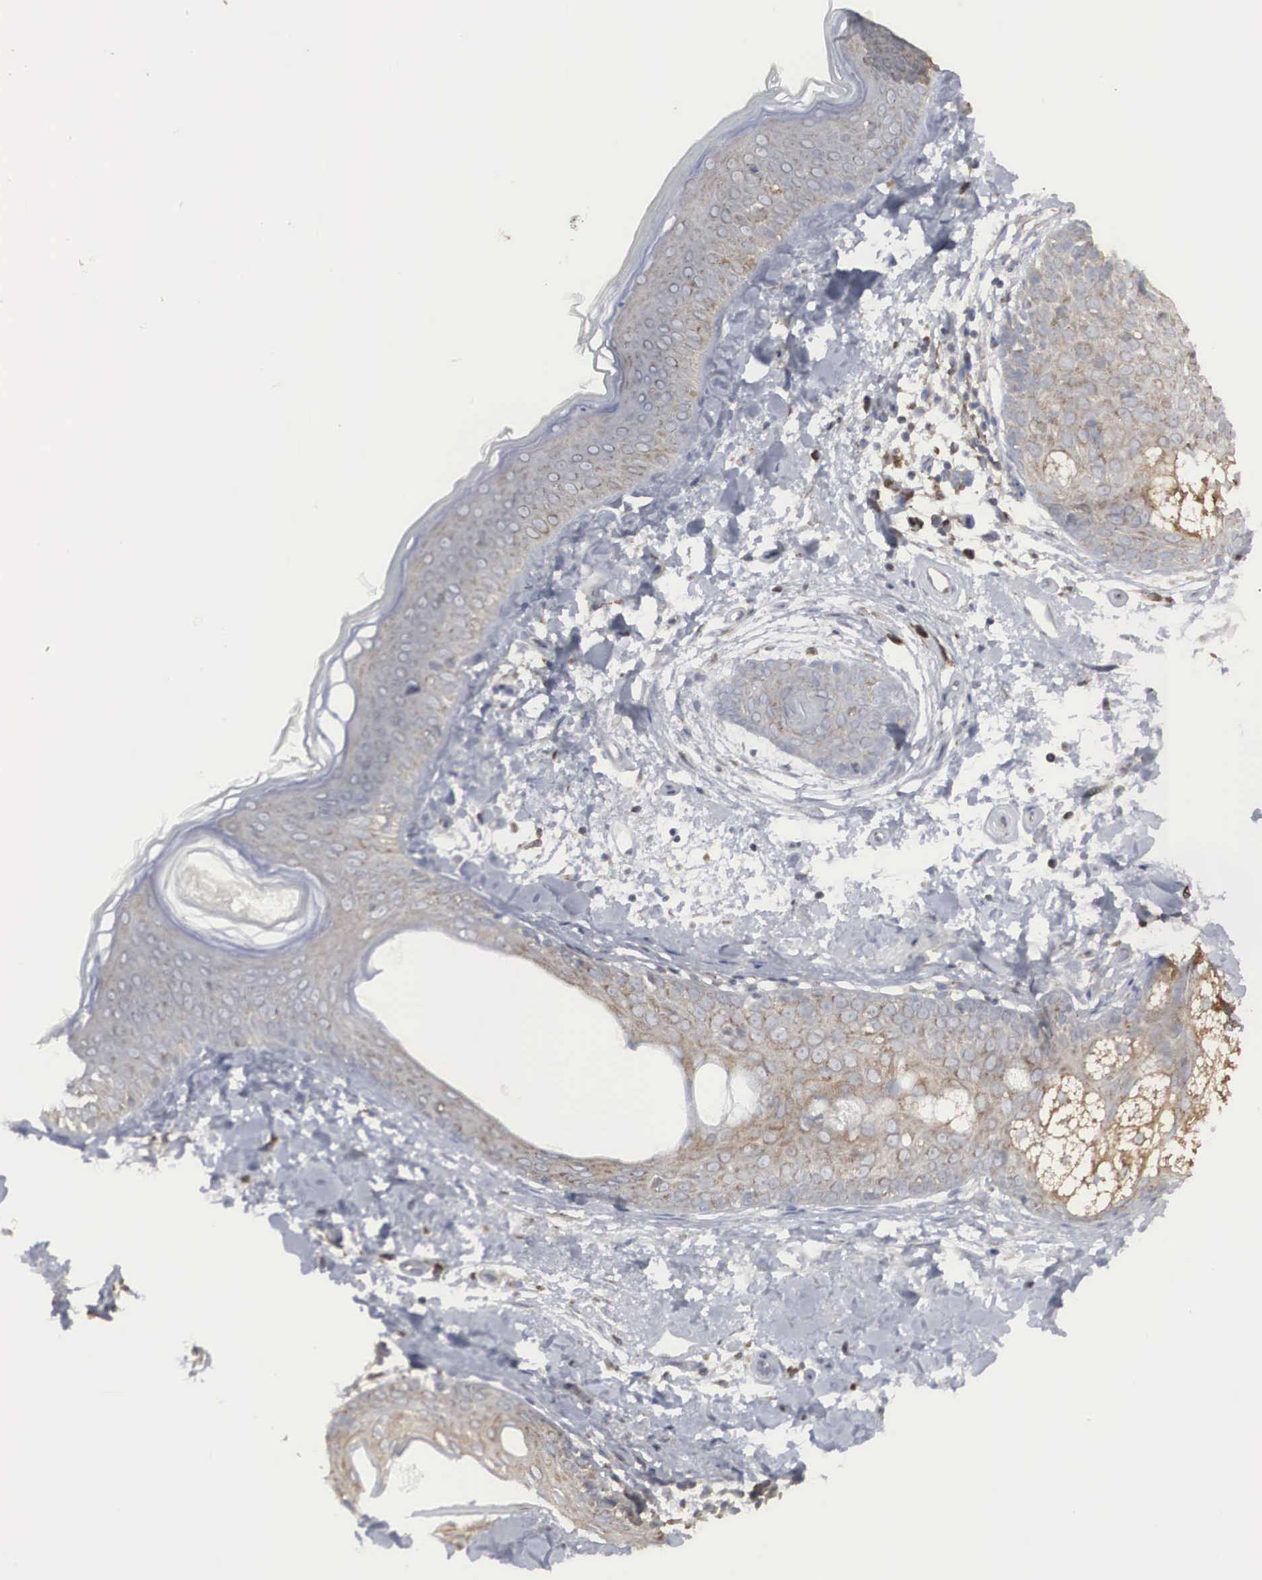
{"staining": {"intensity": "negative", "quantity": "none", "location": "none"}, "tissue": "skin", "cell_type": "Fibroblasts", "image_type": "normal", "snomed": [{"axis": "morphology", "description": "Normal tissue, NOS"}, {"axis": "topography", "description": "Skin"}], "caption": "Immunohistochemistry (IHC) histopathology image of benign skin: skin stained with DAB (3,3'-diaminobenzidine) exhibits no significant protein staining in fibroblasts.", "gene": "CTAGE15", "patient": {"sex": "male", "age": 86}}